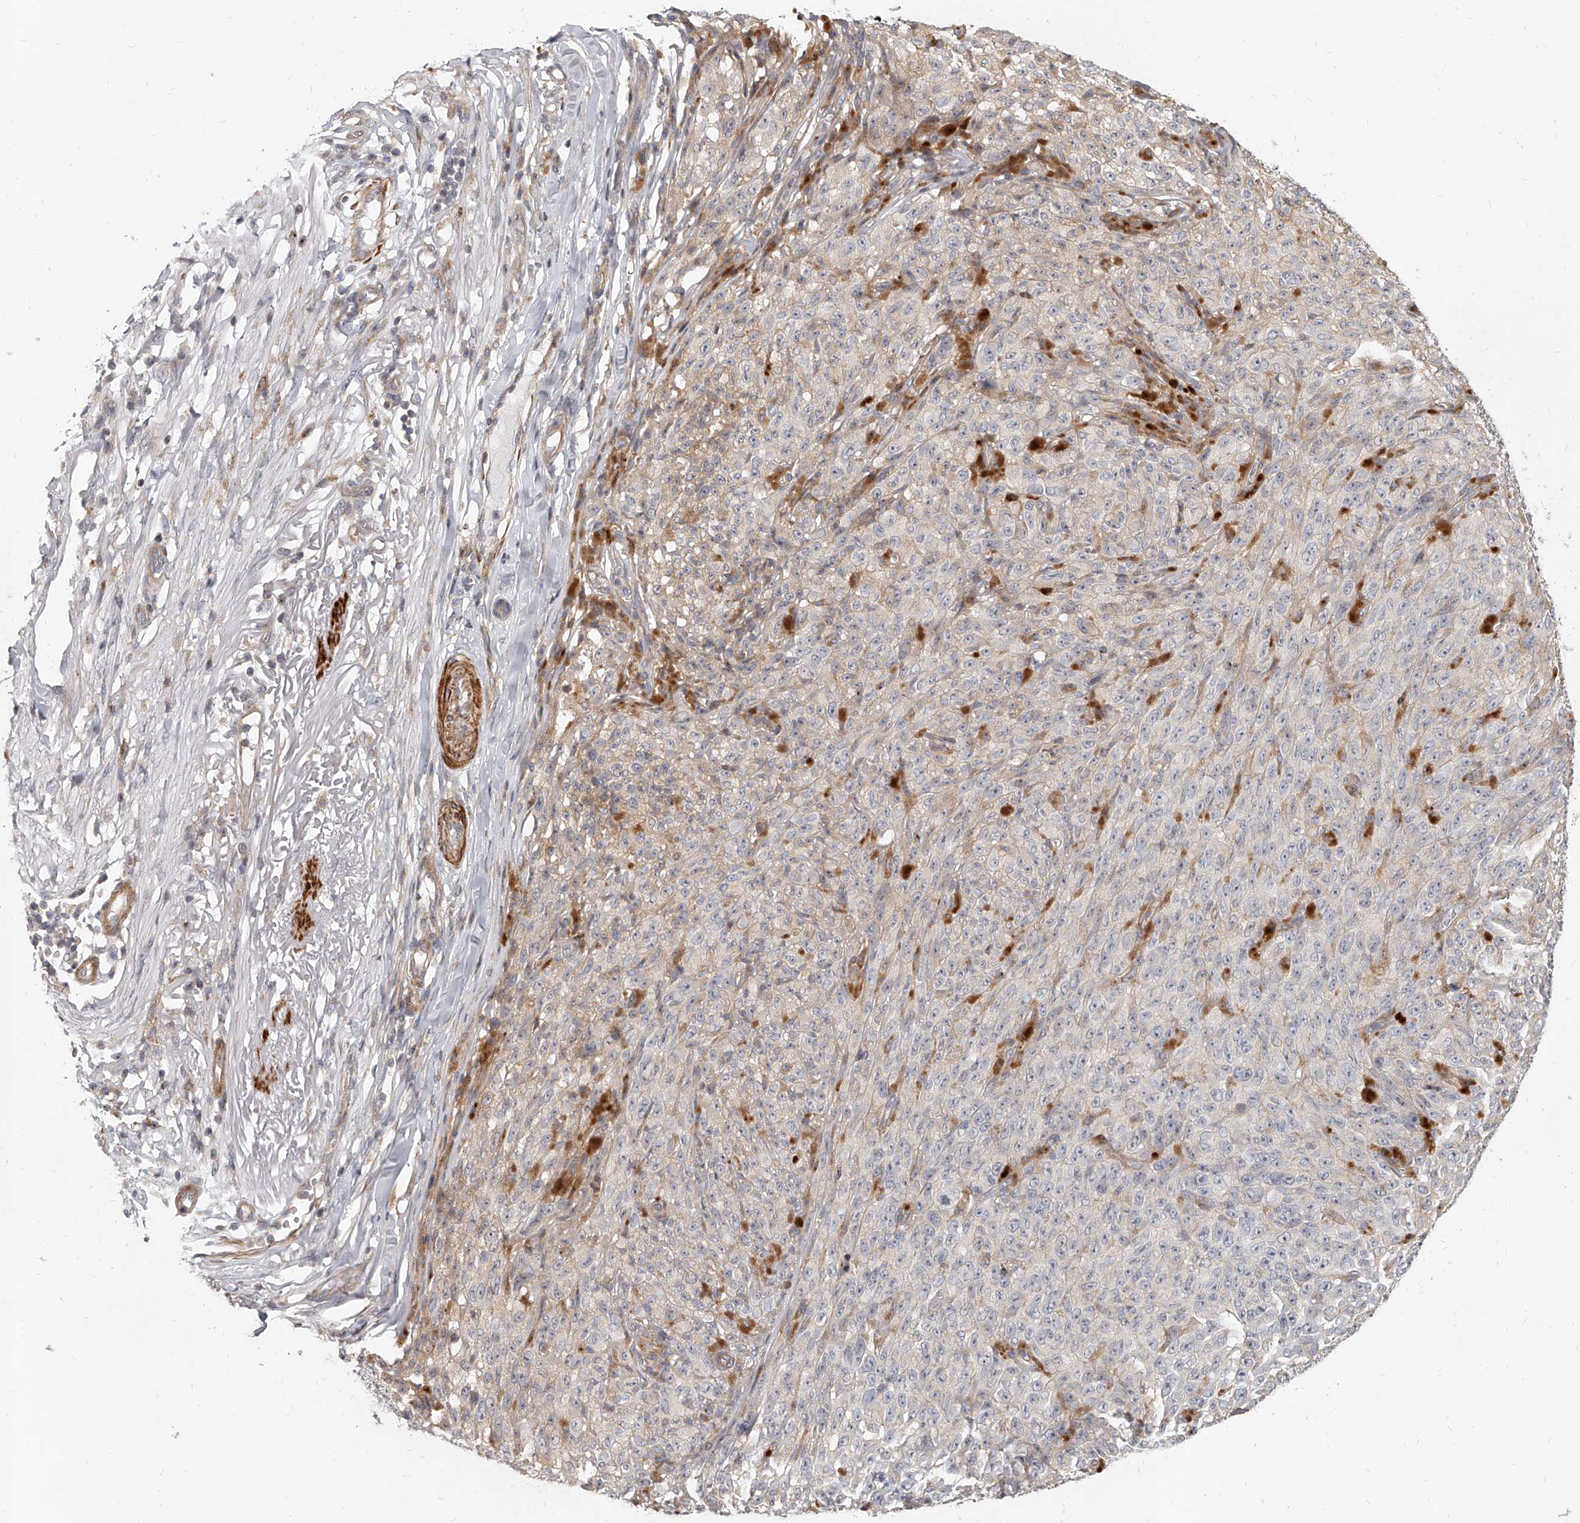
{"staining": {"intensity": "negative", "quantity": "none", "location": "none"}, "tissue": "melanoma", "cell_type": "Tumor cells", "image_type": "cancer", "snomed": [{"axis": "morphology", "description": "Malignant melanoma, NOS"}, {"axis": "topography", "description": "Skin"}], "caption": "A micrograph of malignant melanoma stained for a protein exhibits no brown staining in tumor cells.", "gene": "SLC37A1", "patient": {"sex": "female", "age": 82}}